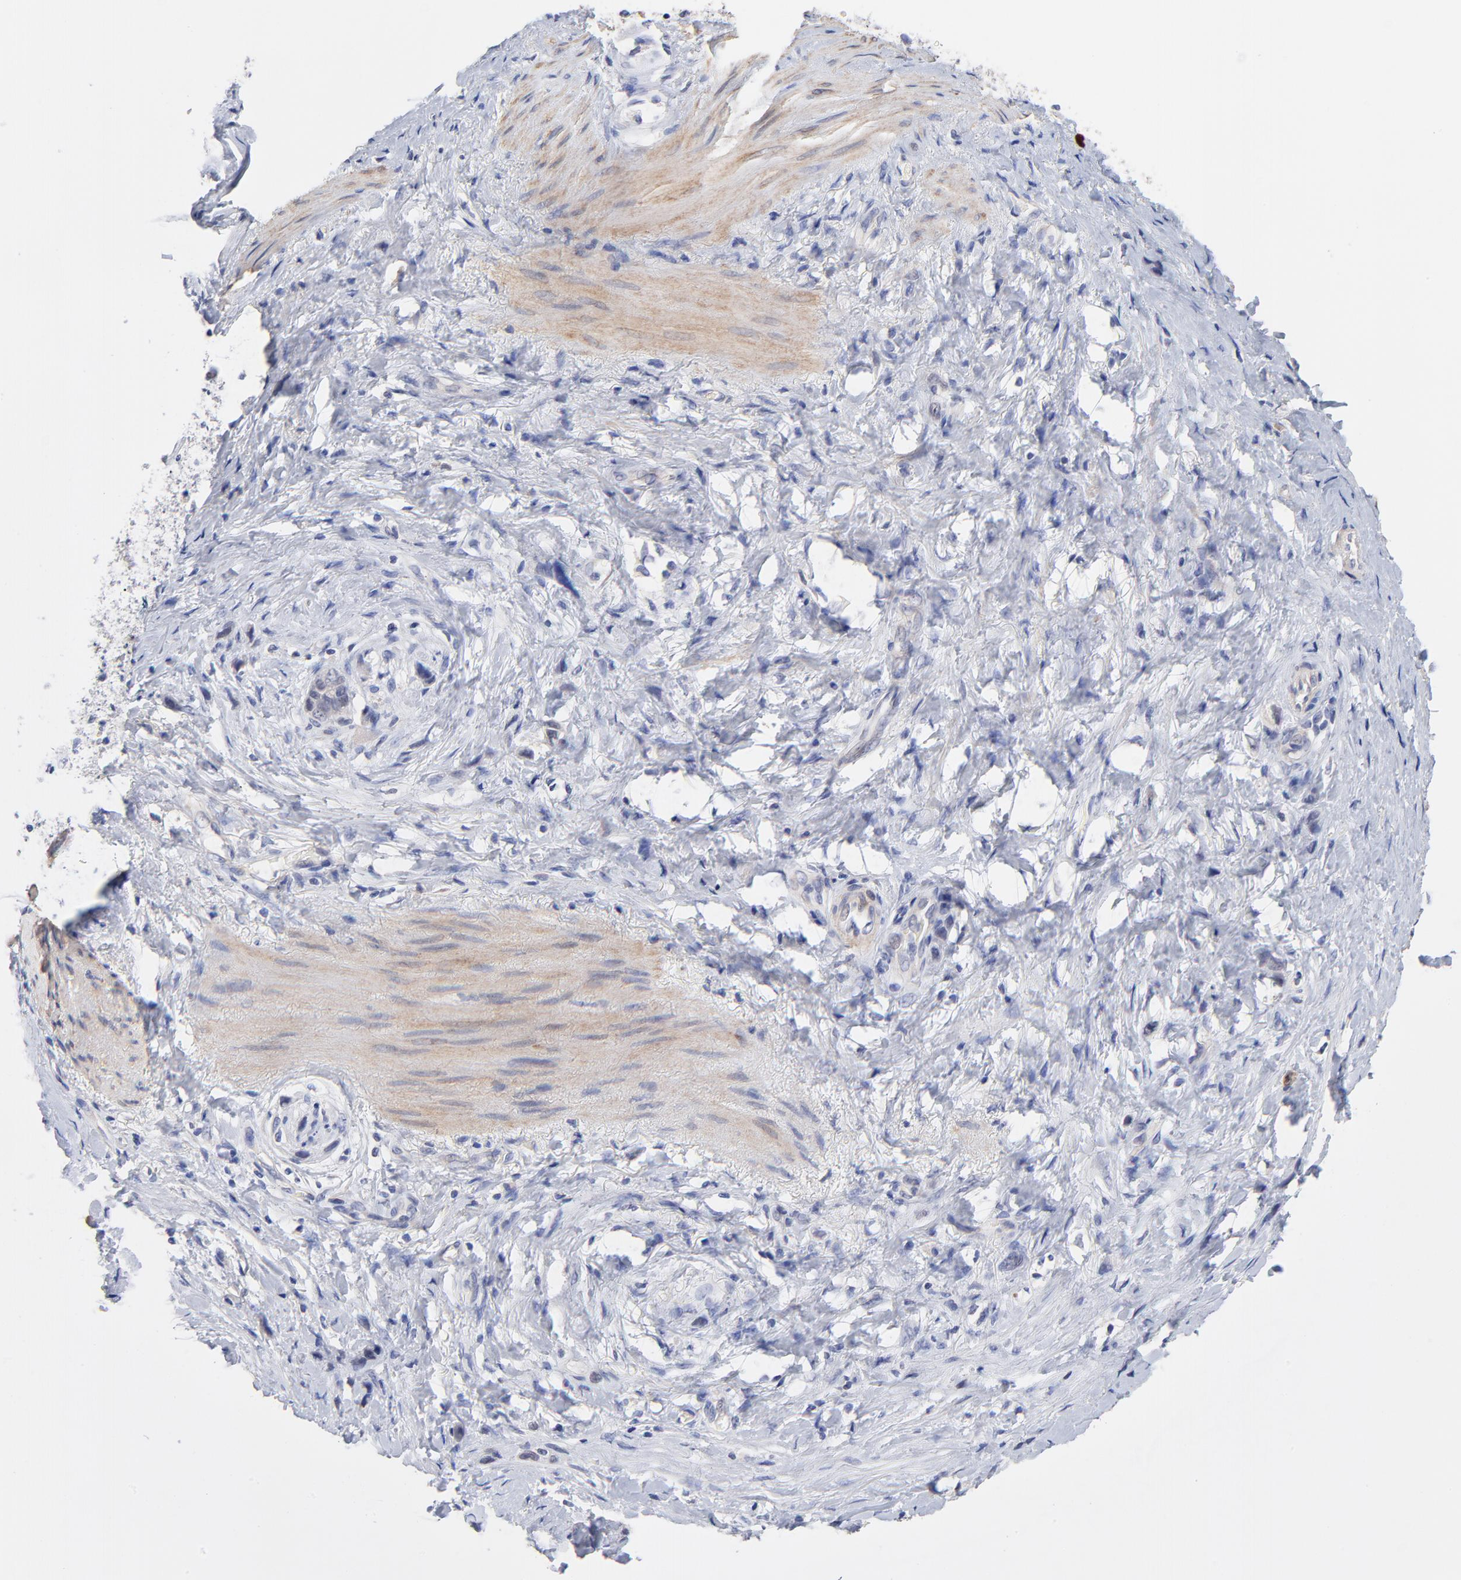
{"staining": {"intensity": "negative", "quantity": "none", "location": "none"}, "tissue": "stomach cancer", "cell_type": "Tumor cells", "image_type": "cancer", "snomed": [{"axis": "morphology", "description": "Normal tissue, NOS"}, {"axis": "morphology", "description": "Adenocarcinoma, NOS"}, {"axis": "morphology", "description": "Adenocarcinoma, High grade"}, {"axis": "topography", "description": "Stomach, upper"}, {"axis": "topography", "description": "Stomach"}], "caption": "DAB (3,3'-diaminobenzidine) immunohistochemical staining of stomach cancer displays no significant expression in tumor cells.", "gene": "TWNK", "patient": {"sex": "female", "age": 65}}